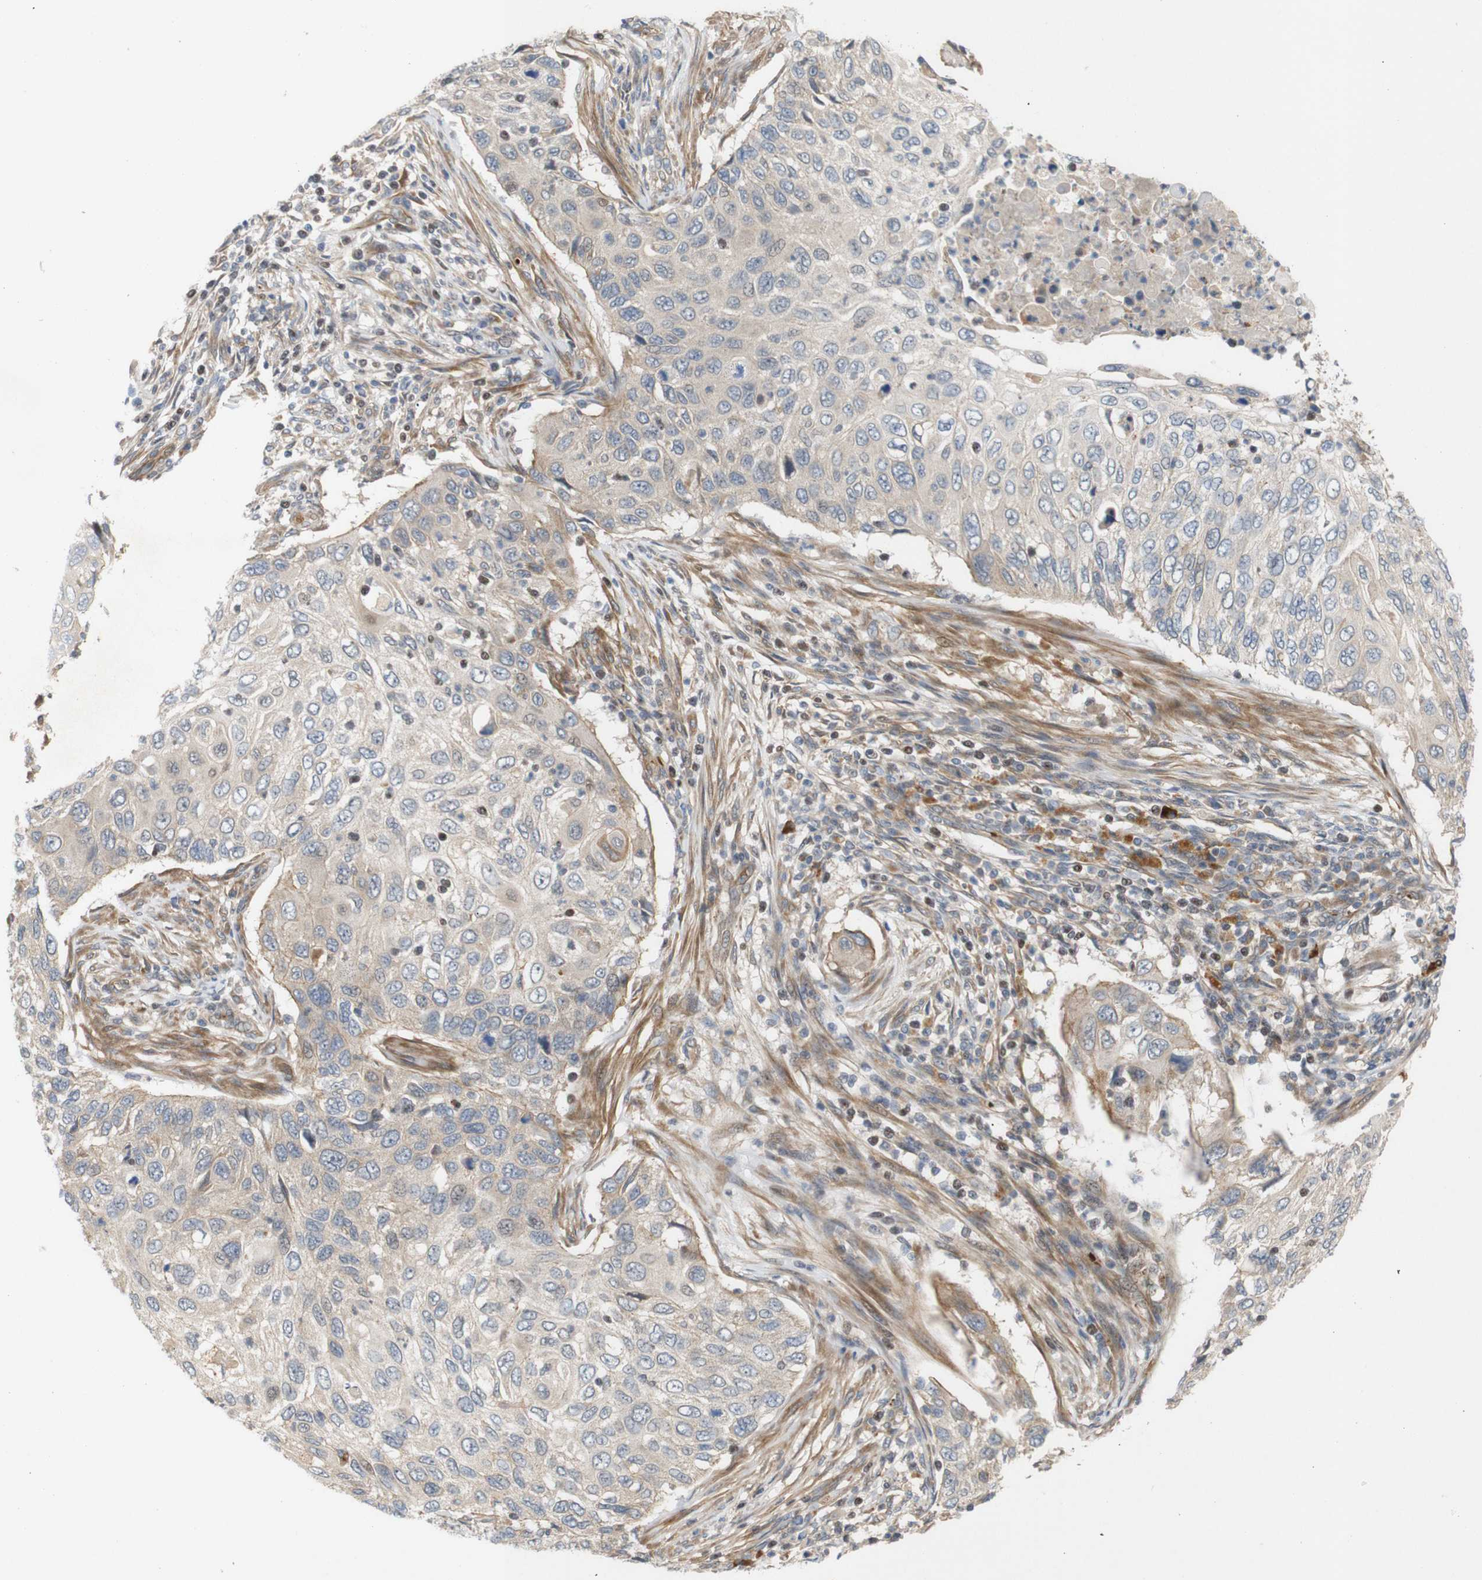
{"staining": {"intensity": "weak", "quantity": ">75%", "location": "cytoplasmic/membranous"}, "tissue": "cervical cancer", "cell_type": "Tumor cells", "image_type": "cancer", "snomed": [{"axis": "morphology", "description": "Squamous cell carcinoma, NOS"}, {"axis": "topography", "description": "Cervix"}], "caption": "Immunohistochemical staining of human squamous cell carcinoma (cervical) exhibits weak cytoplasmic/membranous protein expression in approximately >75% of tumor cells.", "gene": "RPTOR", "patient": {"sex": "female", "age": 70}}